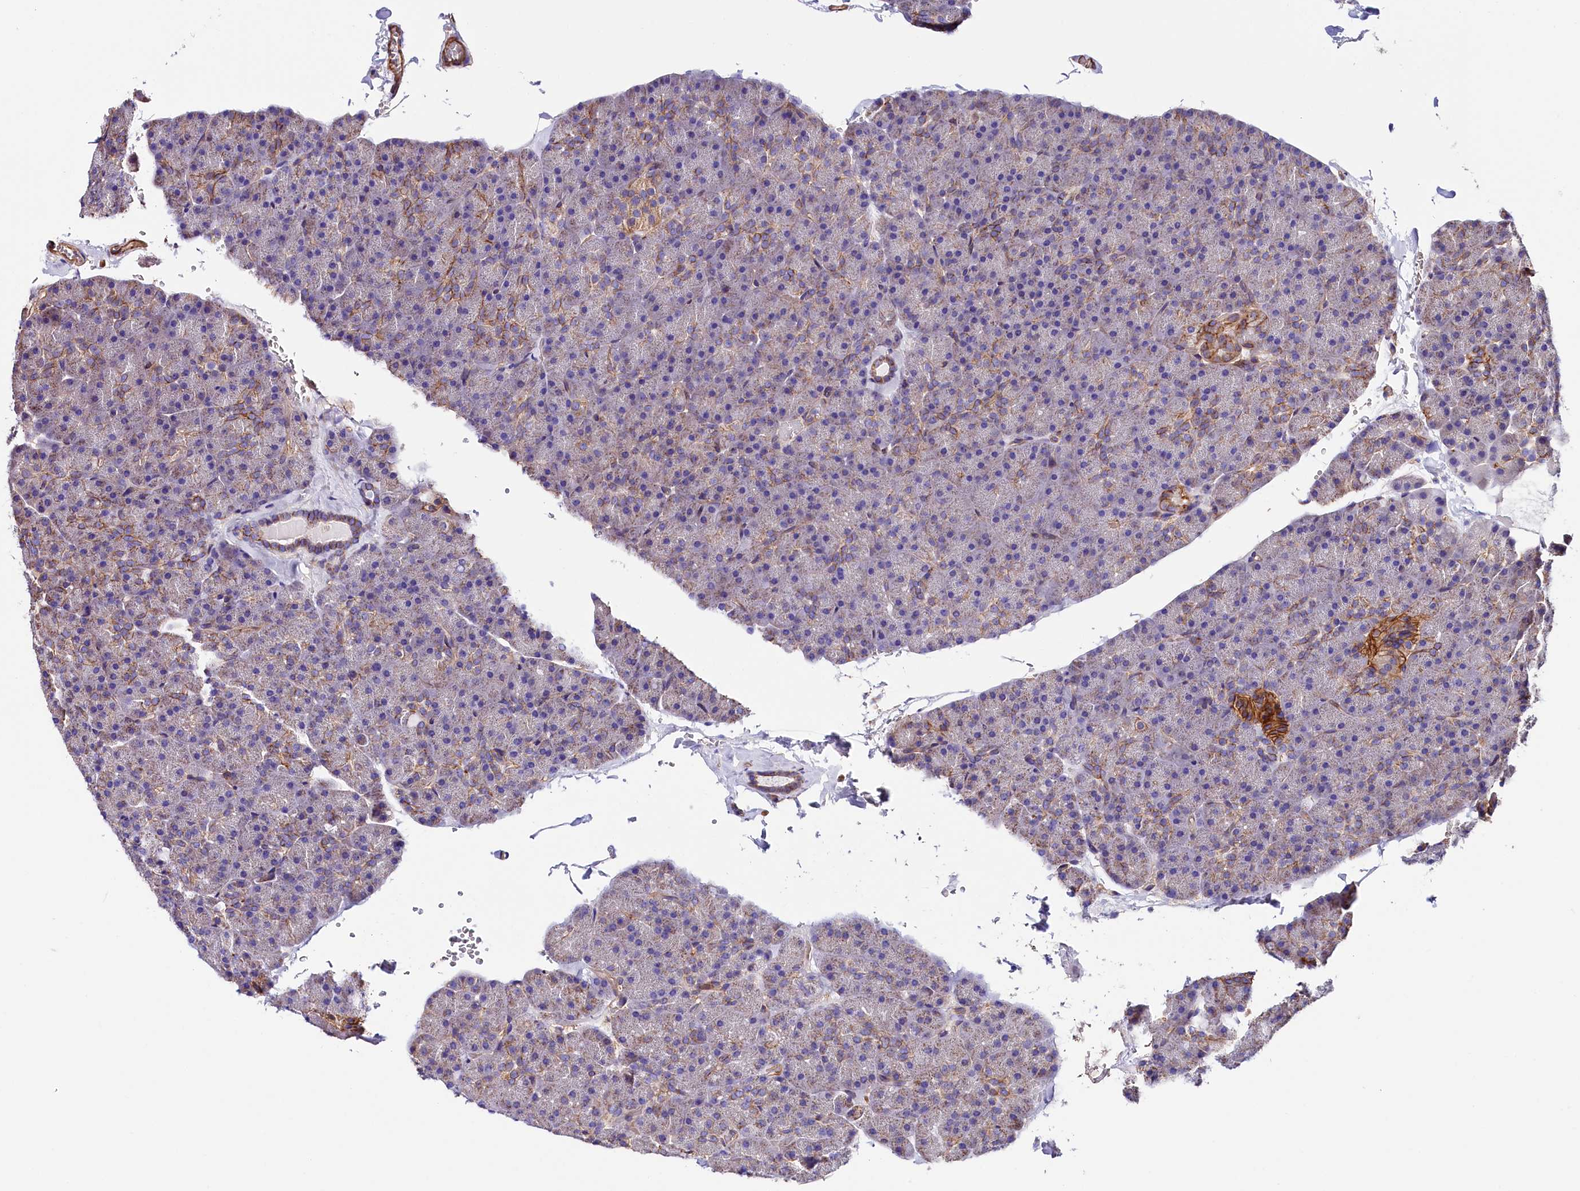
{"staining": {"intensity": "moderate", "quantity": "25%-75%", "location": "cytoplasmic/membranous"}, "tissue": "pancreas", "cell_type": "Exocrine glandular cells", "image_type": "normal", "snomed": [{"axis": "morphology", "description": "Normal tissue, NOS"}, {"axis": "topography", "description": "Pancreas"}], "caption": "Protein staining shows moderate cytoplasmic/membranous staining in about 25%-75% of exocrine glandular cells in unremarkable pancreas. The staining is performed using DAB (3,3'-diaminobenzidine) brown chromogen to label protein expression. The nuclei are counter-stained blue using hematoxylin.", "gene": "ATP2B4", "patient": {"sex": "male", "age": 36}}